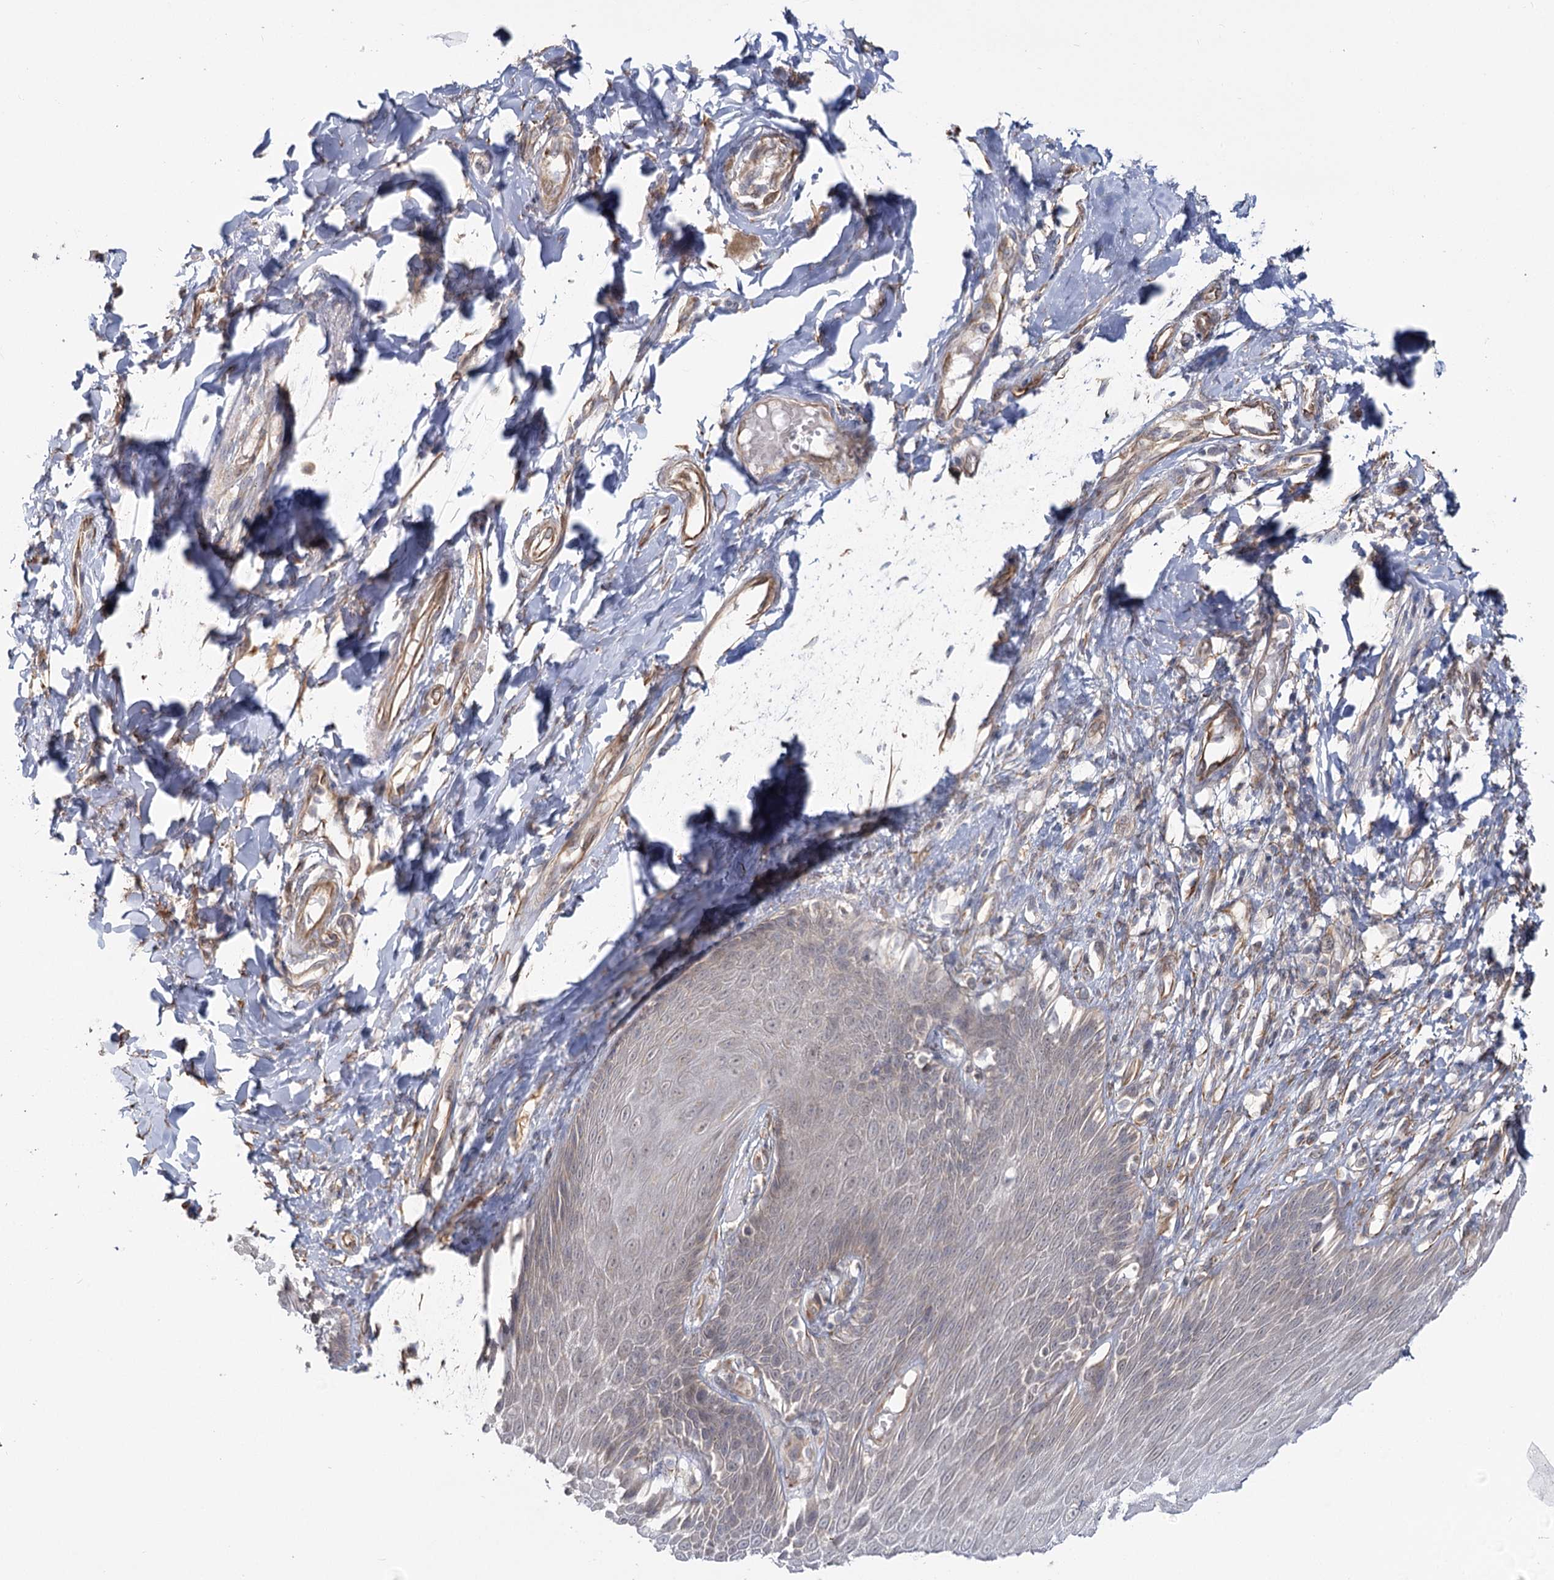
{"staining": {"intensity": "weak", "quantity": "25%-75%", "location": "cytoplasmic/membranous,nuclear"}, "tissue": "skin", "cell_type": "Epidermal cells", "image_type": "normal", "snomed": [{"axis": "morphology", "description": "Normal tissue, NOS"}, {"axis": "topography", "description": "Anal"}], "caption": "Epidermal cells display weak cytoplasmic/membranous,nuclear expression in about 25%-75% of cells in unremarkable skin.", "gene": "TBC1D9B", "patient": {"sex": "male", "age": 69}}